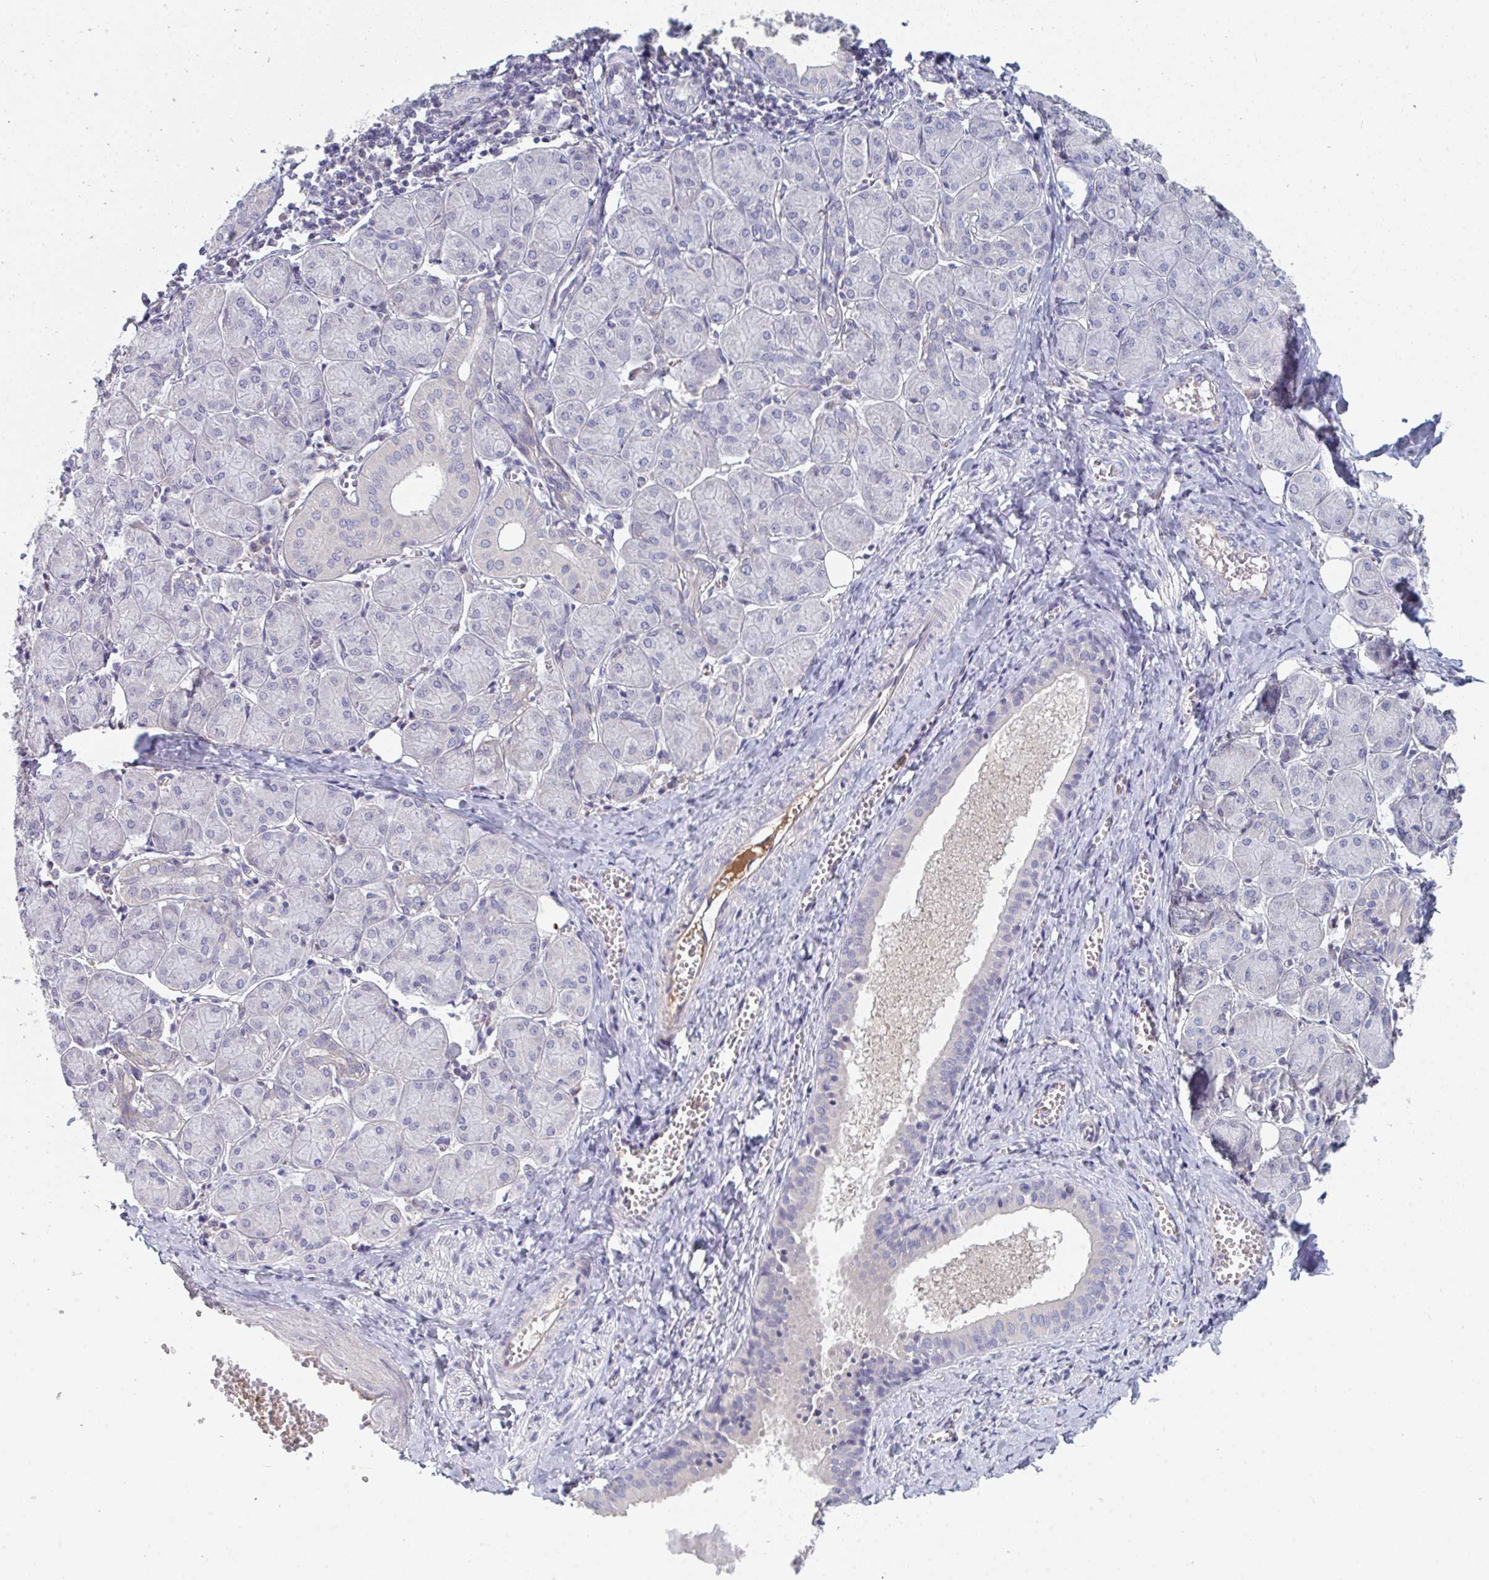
{"staining": {"intensity": "negative", "quantity": "none", "location": "none"}, "tissue": "salivary gland", "cell_type": "Glandular cells", "image_type": "normal", "snomed": [{"axis": "morphology", "description": "Normal tissue, NOS"}, {"axis": "morphology", "description": "Inflammation, NOS"}, {"axis": "topography", "description": "Lymph node"}, {"axis": "topography", "description": "Salivary gland"}], "caption": "Salivary gland was stained to show a protein in brown. There is no significant staining in glandular cells. (DAB (3,3'-diaminobenzidine) IHC visualized using brightfield microscopy, high magnification).", "gene": "HGFAC", "patient": {"sex": "male", "age": 3}}